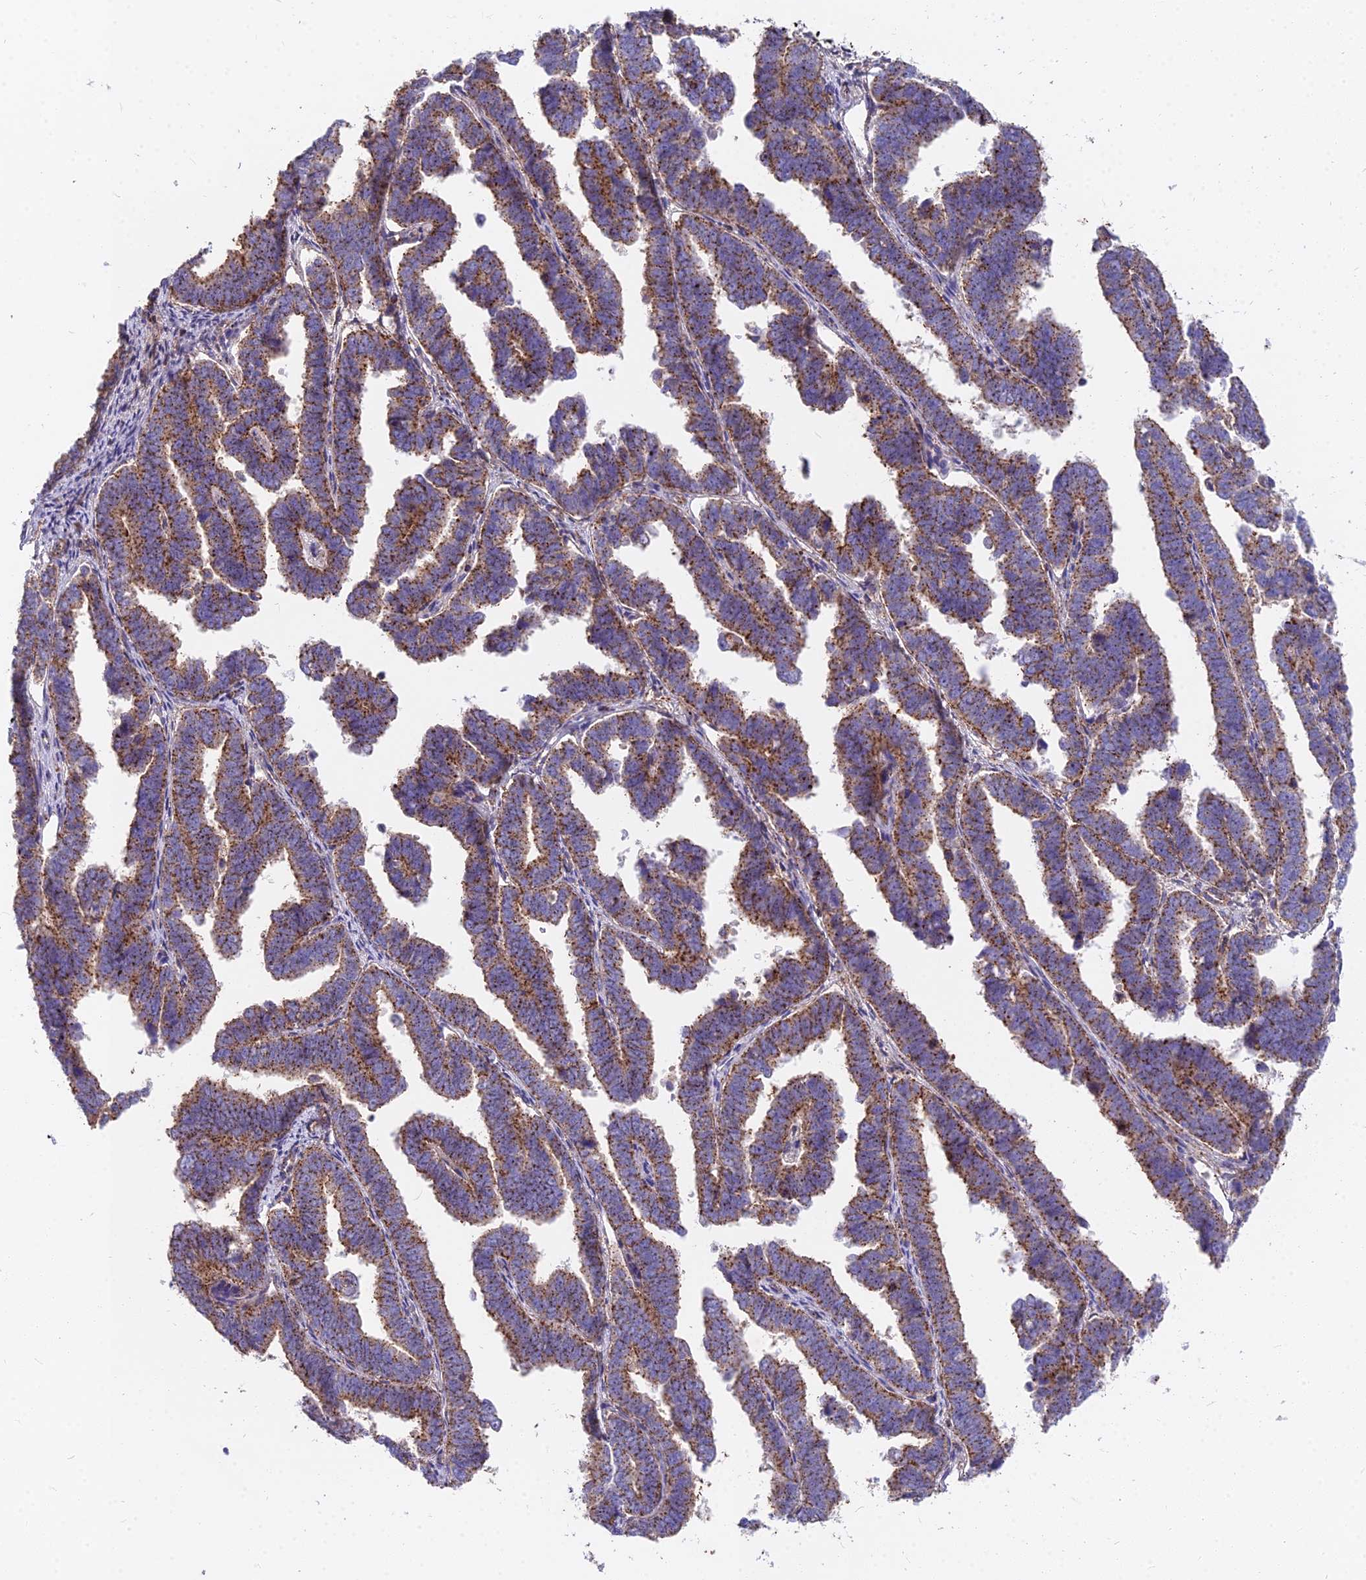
{"staining": {"intensity": "moderate", "quantity": ">75%", "location": "cytoplasmic/membranous"}, "tissue": "endometrial cancer", "cell_type": "Tumor cells", "image_type": "cancer", "snomed": [{"axis": "morphology", "description": "Adenocarcinoma, NOS"}, {"axis": "topography", "description": "Endometrium"}], "caption": "Immunohistochemical staining of endometrial adenocarcinoma reveals medium levels of moderate cytoplasmic/membranous staining in approximately >75% of tumor cells.", "gene": "FRMPD1", "patient": {"sex": "female", "age": 75}}